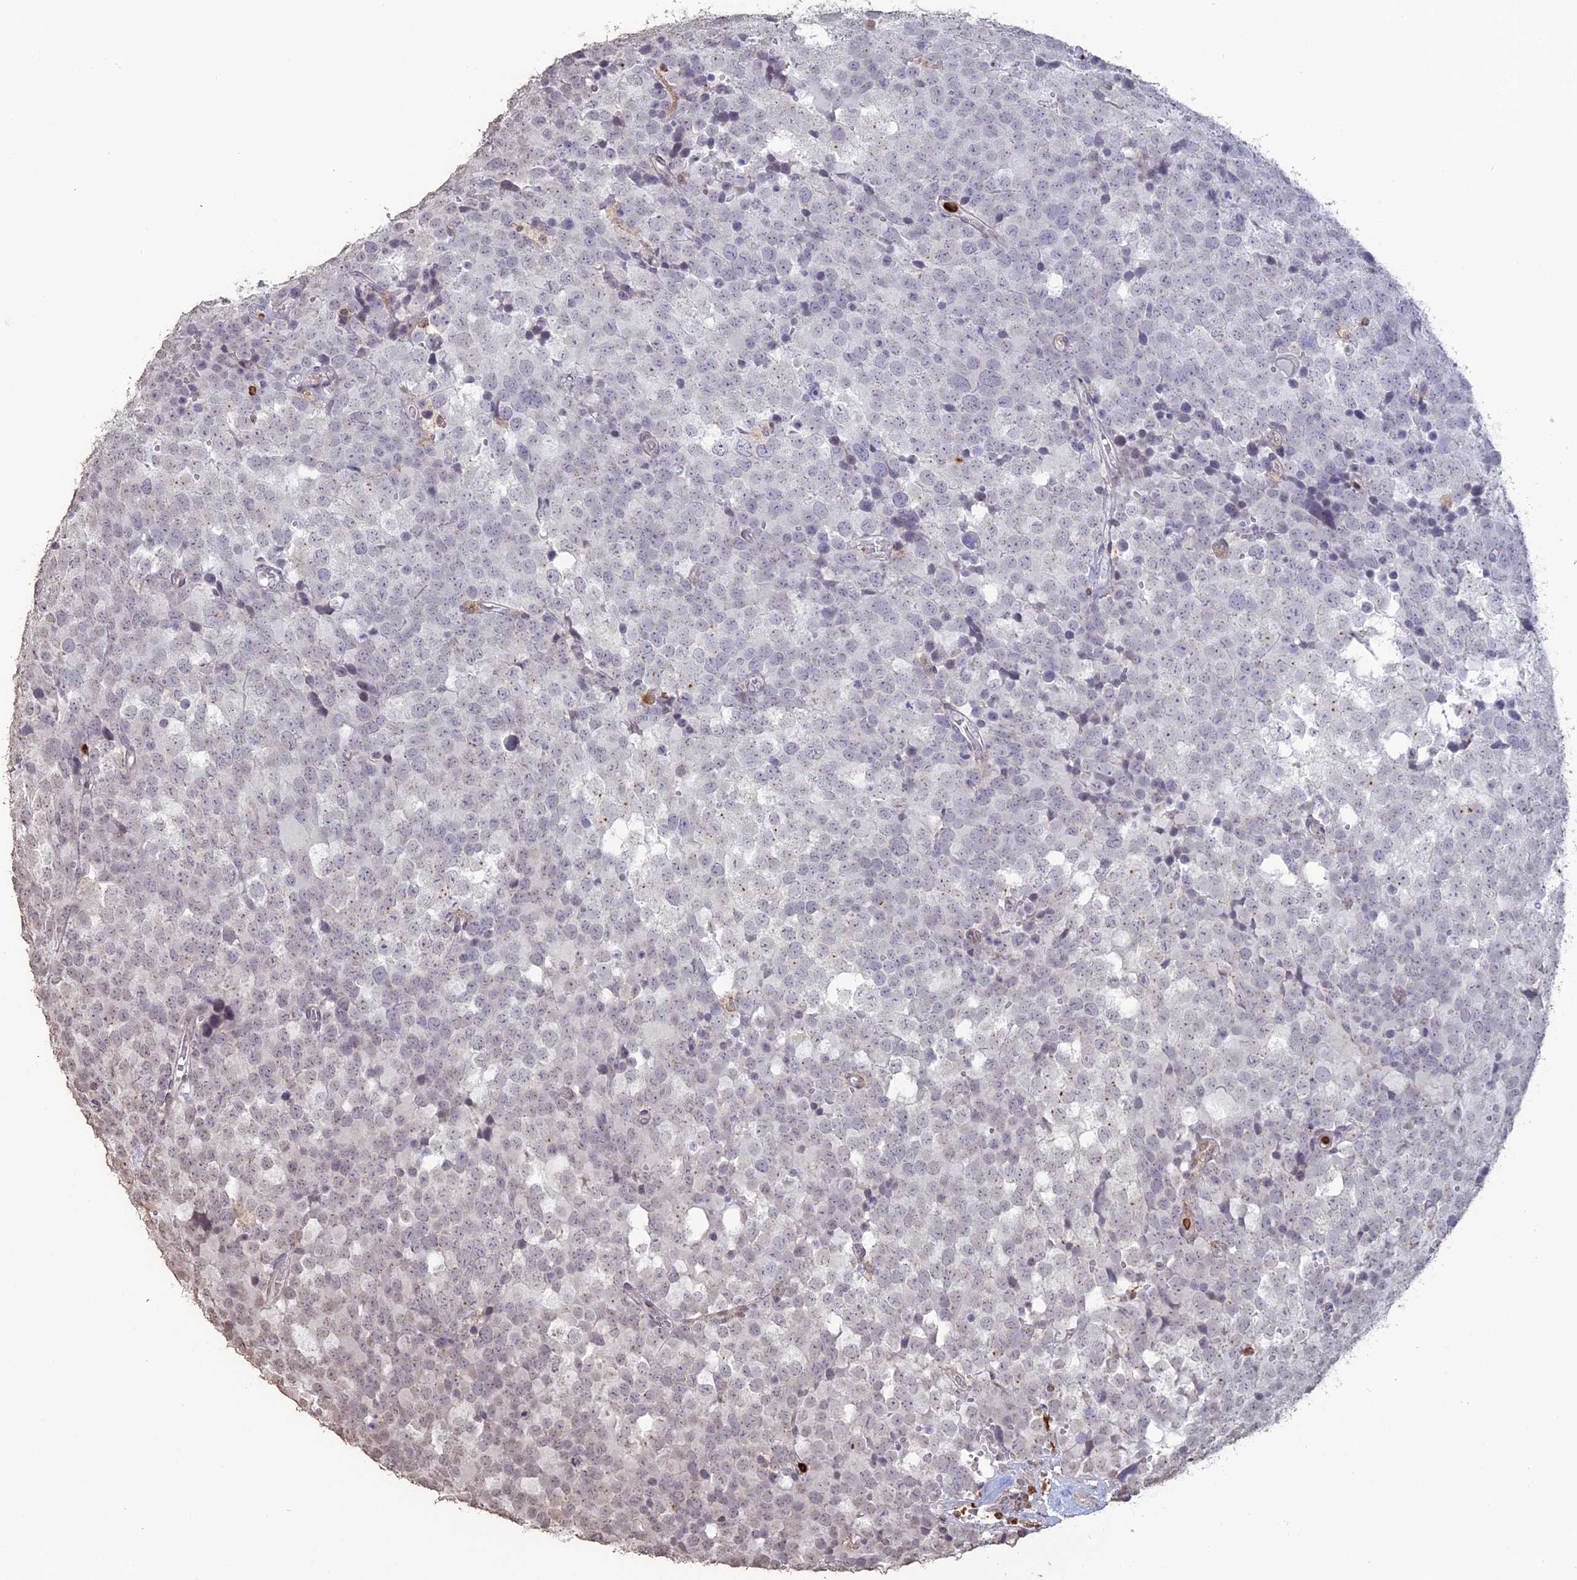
{"staining": {"intensity": "negative", "quantity": "none", "location": "none"}, "tissue": "testis cancer", "cell_type": "Tumor cells", "image_type": "cancer", "snomed": [{"axis": "morphology", "description": "Seminoma, NOS"}, {"axis": "topography", "description": "Testis"}], "caption": "Photomicrograph shows no protein staining in tumor cells of testis cancer (seminoma) tissue. (Stains: DAB (3,3'-diaminobenzidine) immunohistochemistry (IHC) with hematoxylin counter stain, Microscopy: brightfield microscopy at high magnification).", "gene": "APOBR", "patient": {"sex": "male", "age": 71}}